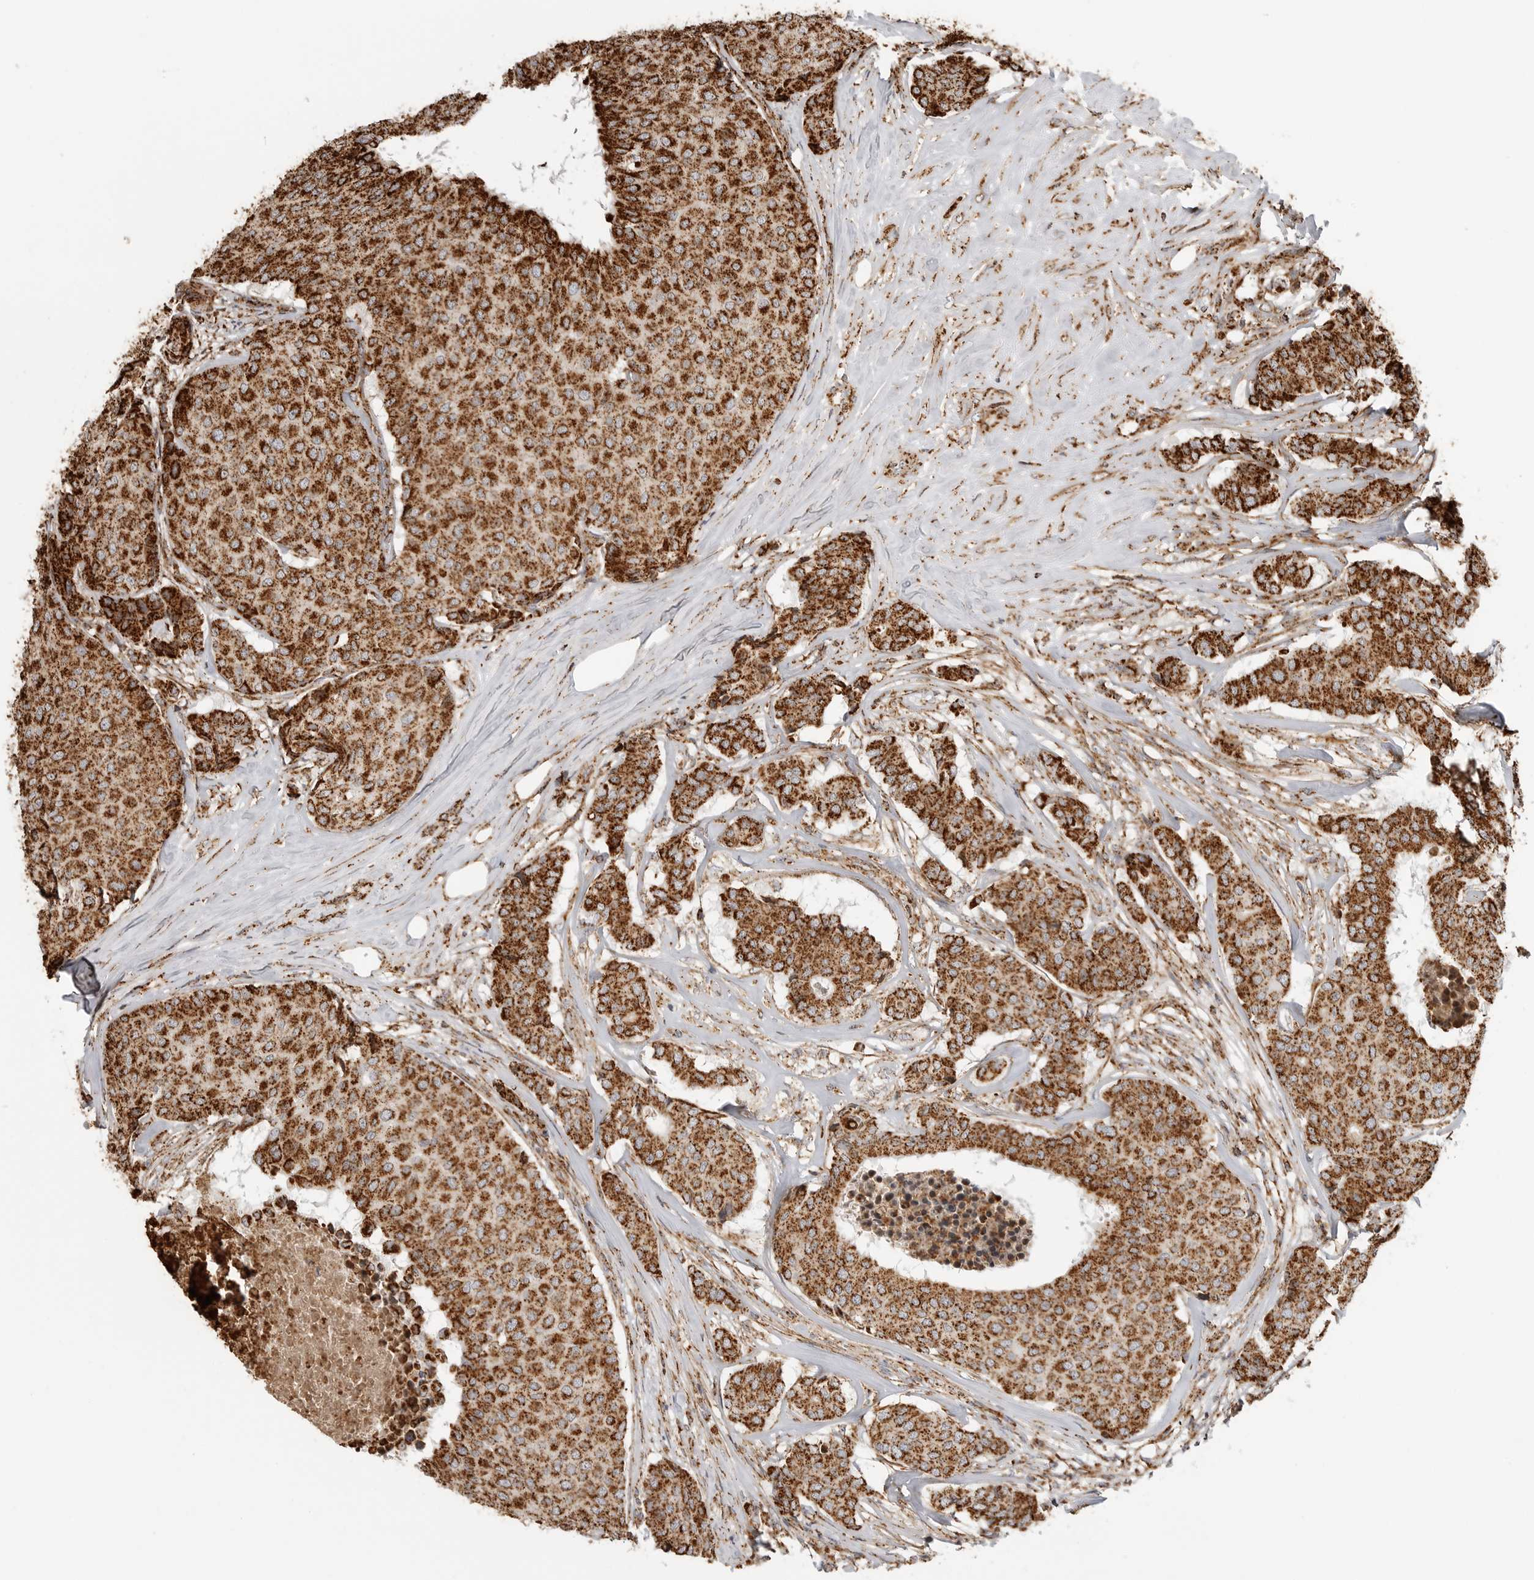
{"staining": {"intensity": "strong", "quantity": ">75%", "location": "cytoplasmic/membranous"}, "tissue": "breast cancer", "cell_type": "Tumor cells", "image_type": "cancer", "snomed": [{"axis": "morphology", "description": "Duct carcinoma"}, {"axis": "topography", "description": "Breast"}], "caption": "High-magnification brightfield microscopy of breast cancer stained with DAB (3,3'-diaminobenzidine) (brown) and counterstained with hematoxylin (blue). tumor cells exhibit strong cytoplasmic/membranous staining is identified in about>75% of cells.", "gene": "BMP2K", "patient": {"sex": "female", "age": 75}}